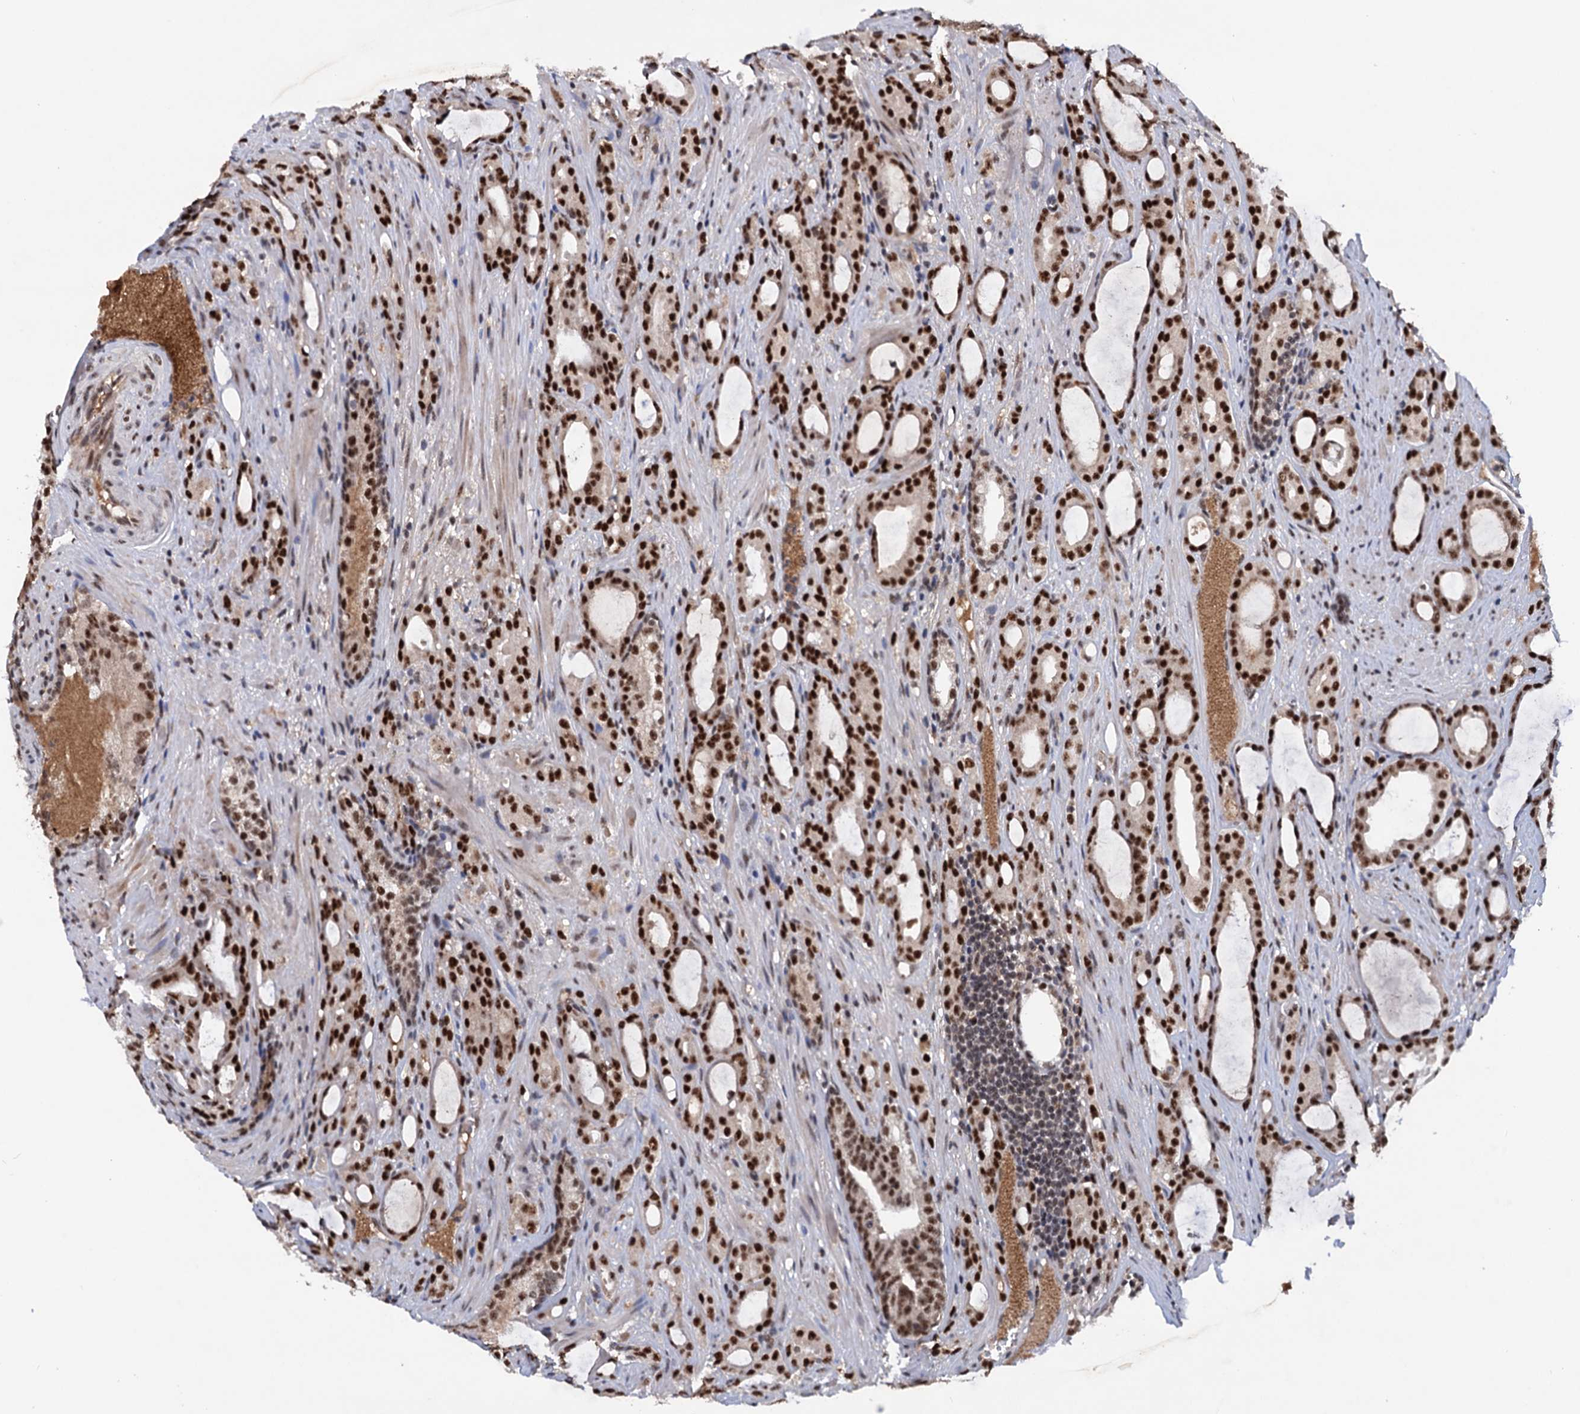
{"staining": {"intensity": "strong", "quantity": ">75%", "location": "nuclear"}, "tissue": "prostate cancer", "cell_type": "Tumor cells", "image_type": "cancer", "snomed": [{"axis": "morphology", "description": "Adenocarcinoma, High grade"}, {"axis": "topography", "description": "Prostate"}], "caption": "An image showing strong nuclear staining in about >75% of tumor cells in prostate high-grade adenocarcinoma, as visualized by brown immunohistochemical staining.", "gene": "TBC1D12", "patient": {"sex": "male", "age": 72}}